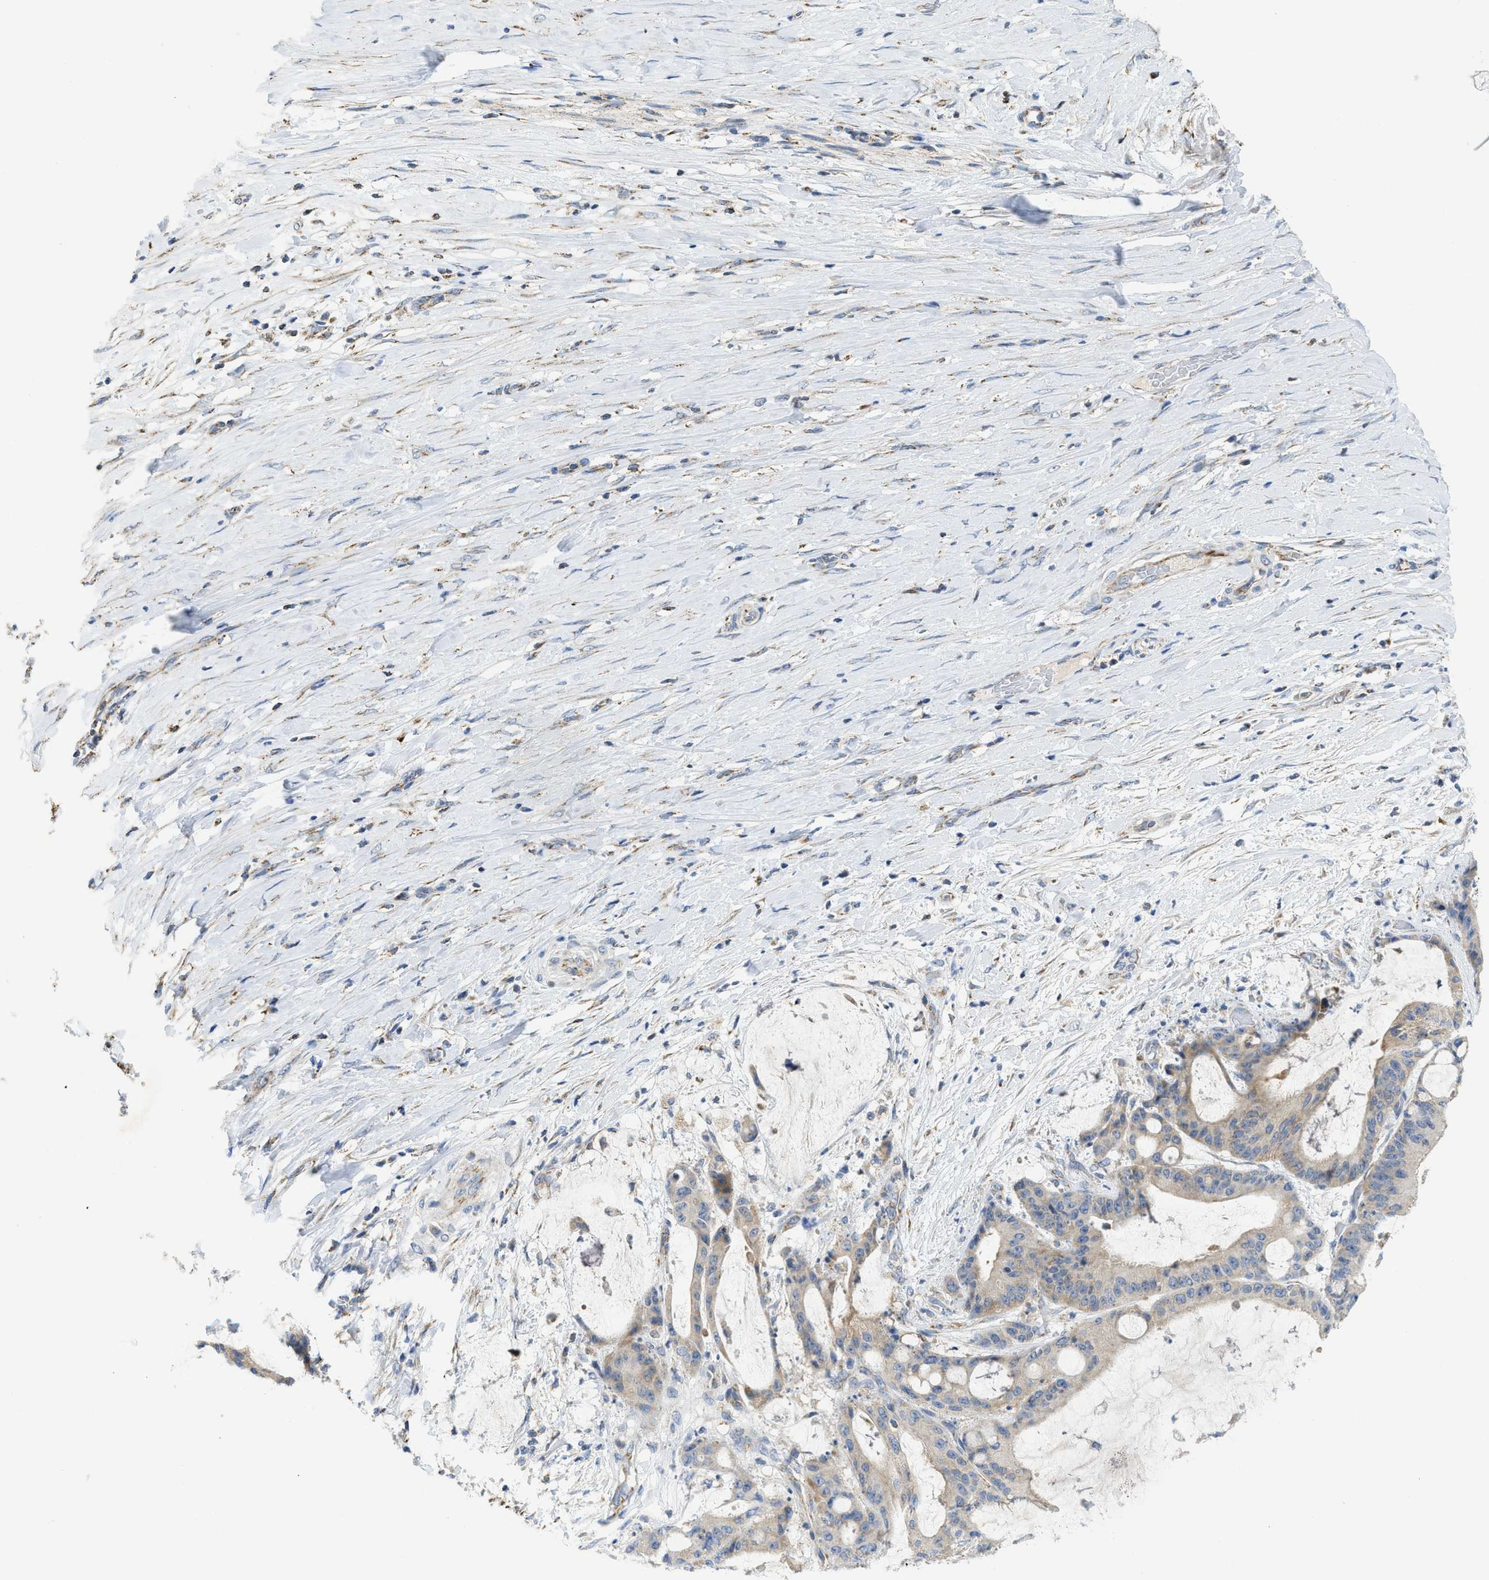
{"staining": {"intensity": "weak", "quantity": ">75%", "location": "cytoplasmic/membranous"}, "tissue": "liver cancer", "cell_type": "Tumor cells", "image_type": "cancer", "snomed": [{"axis": "morphology", "description": "Cholangiocarcinoma"}, {"axis": "topography", "description": "Liver"}], "caption": "A histopathology image showing weak cytoplasmic/membranous positivity in approximately >75% of tumor cells in liver cancer (cholangiocarcinoma), as visualized by brown immunohistochemical staining.", "gene": "GATD3", "patient": {"sex": "female", "age": 73}}